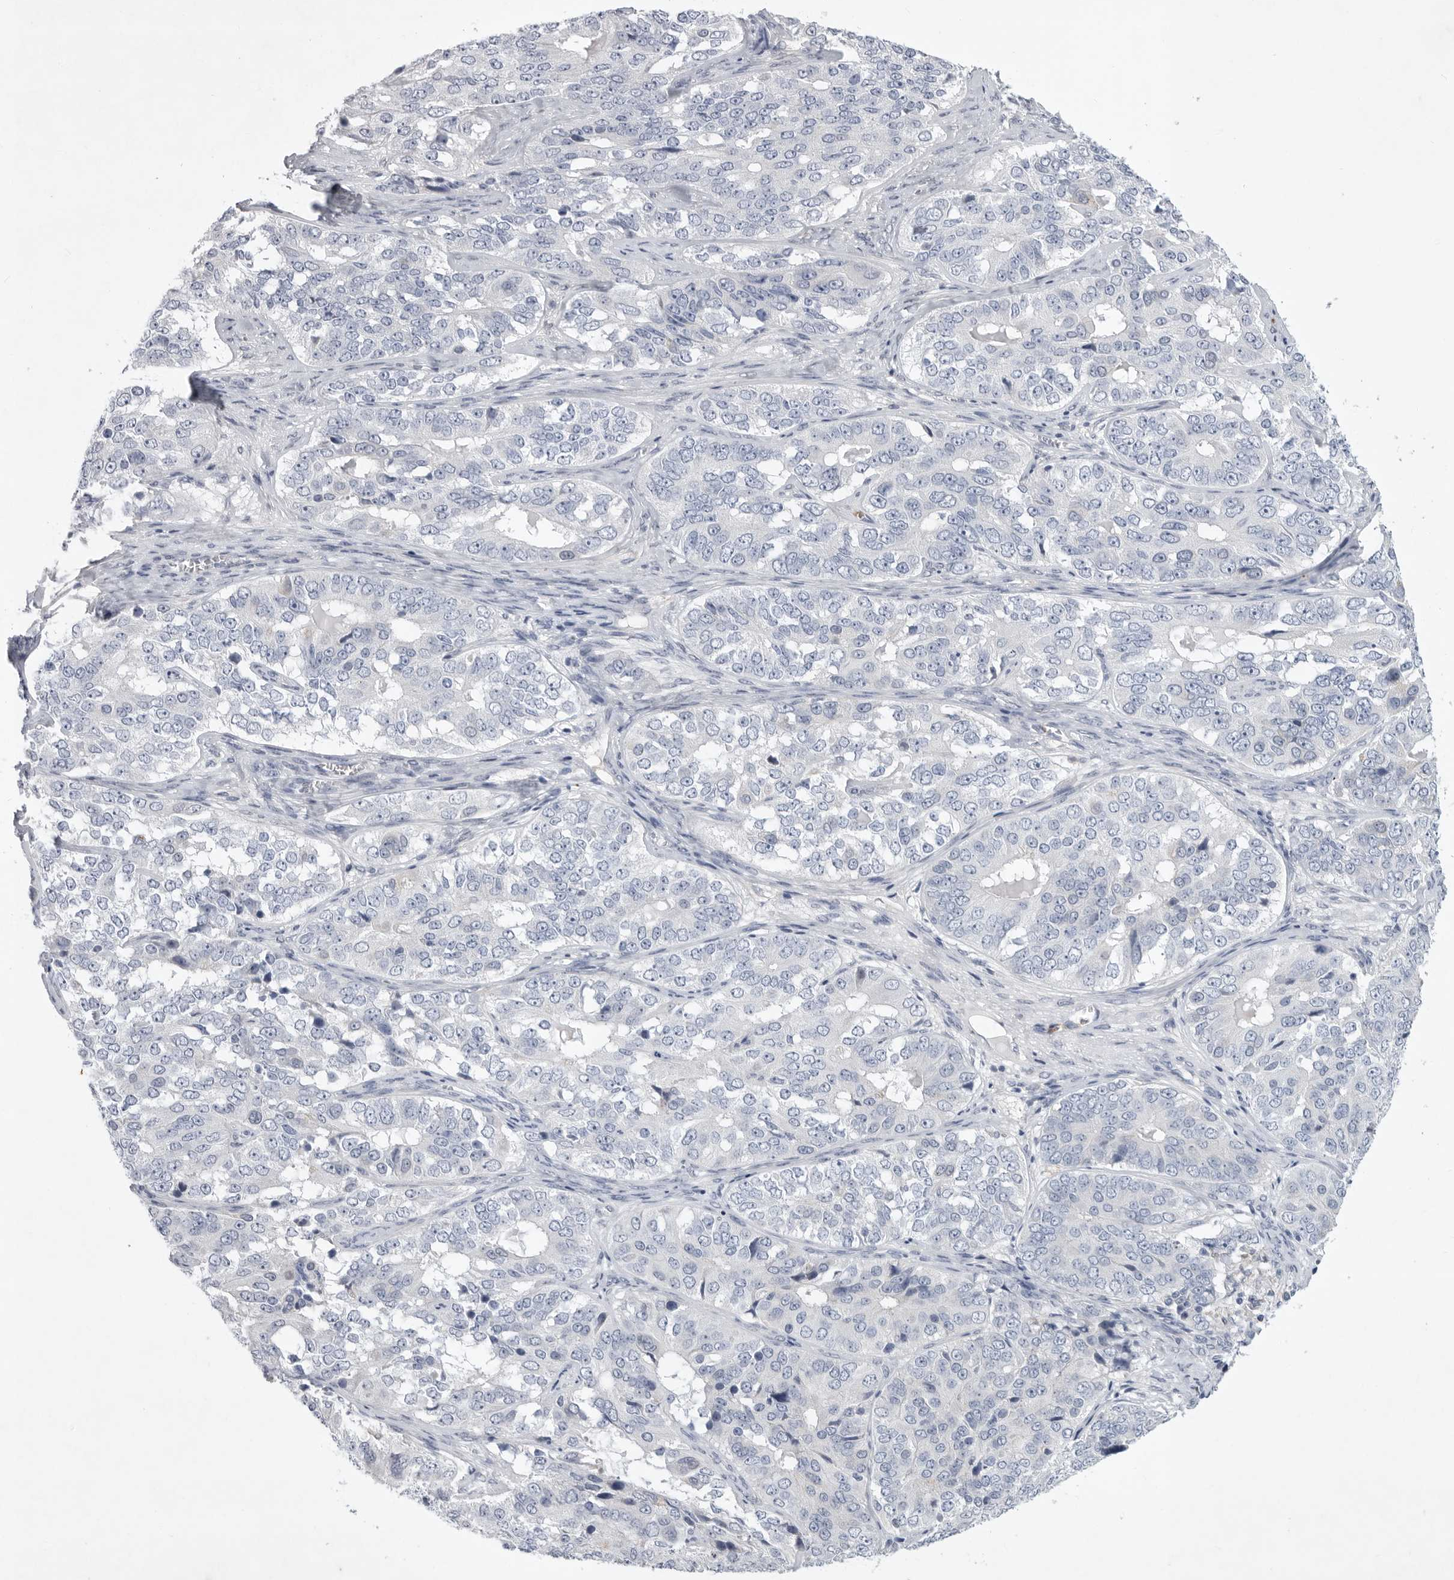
{"staining": {"intensity": "negative", "quantity": "none", "location": "none"}, "tissue": "ovarian cancer", "cell_type": "Tumor cells", "image_type": "cancer", "snomed": [{"axis": "morphology", "description": "Carcinoma, endometroid"}, {"axis": "topography", "description": "Ovary"}], "caption": "This is an immunohistochemistry (IHC) photomicrograph of ovarian cancer. There is no staining in tumor cells.", "gene": "SIGLEC10", "patient": {"sex": "female", "age": 51}}